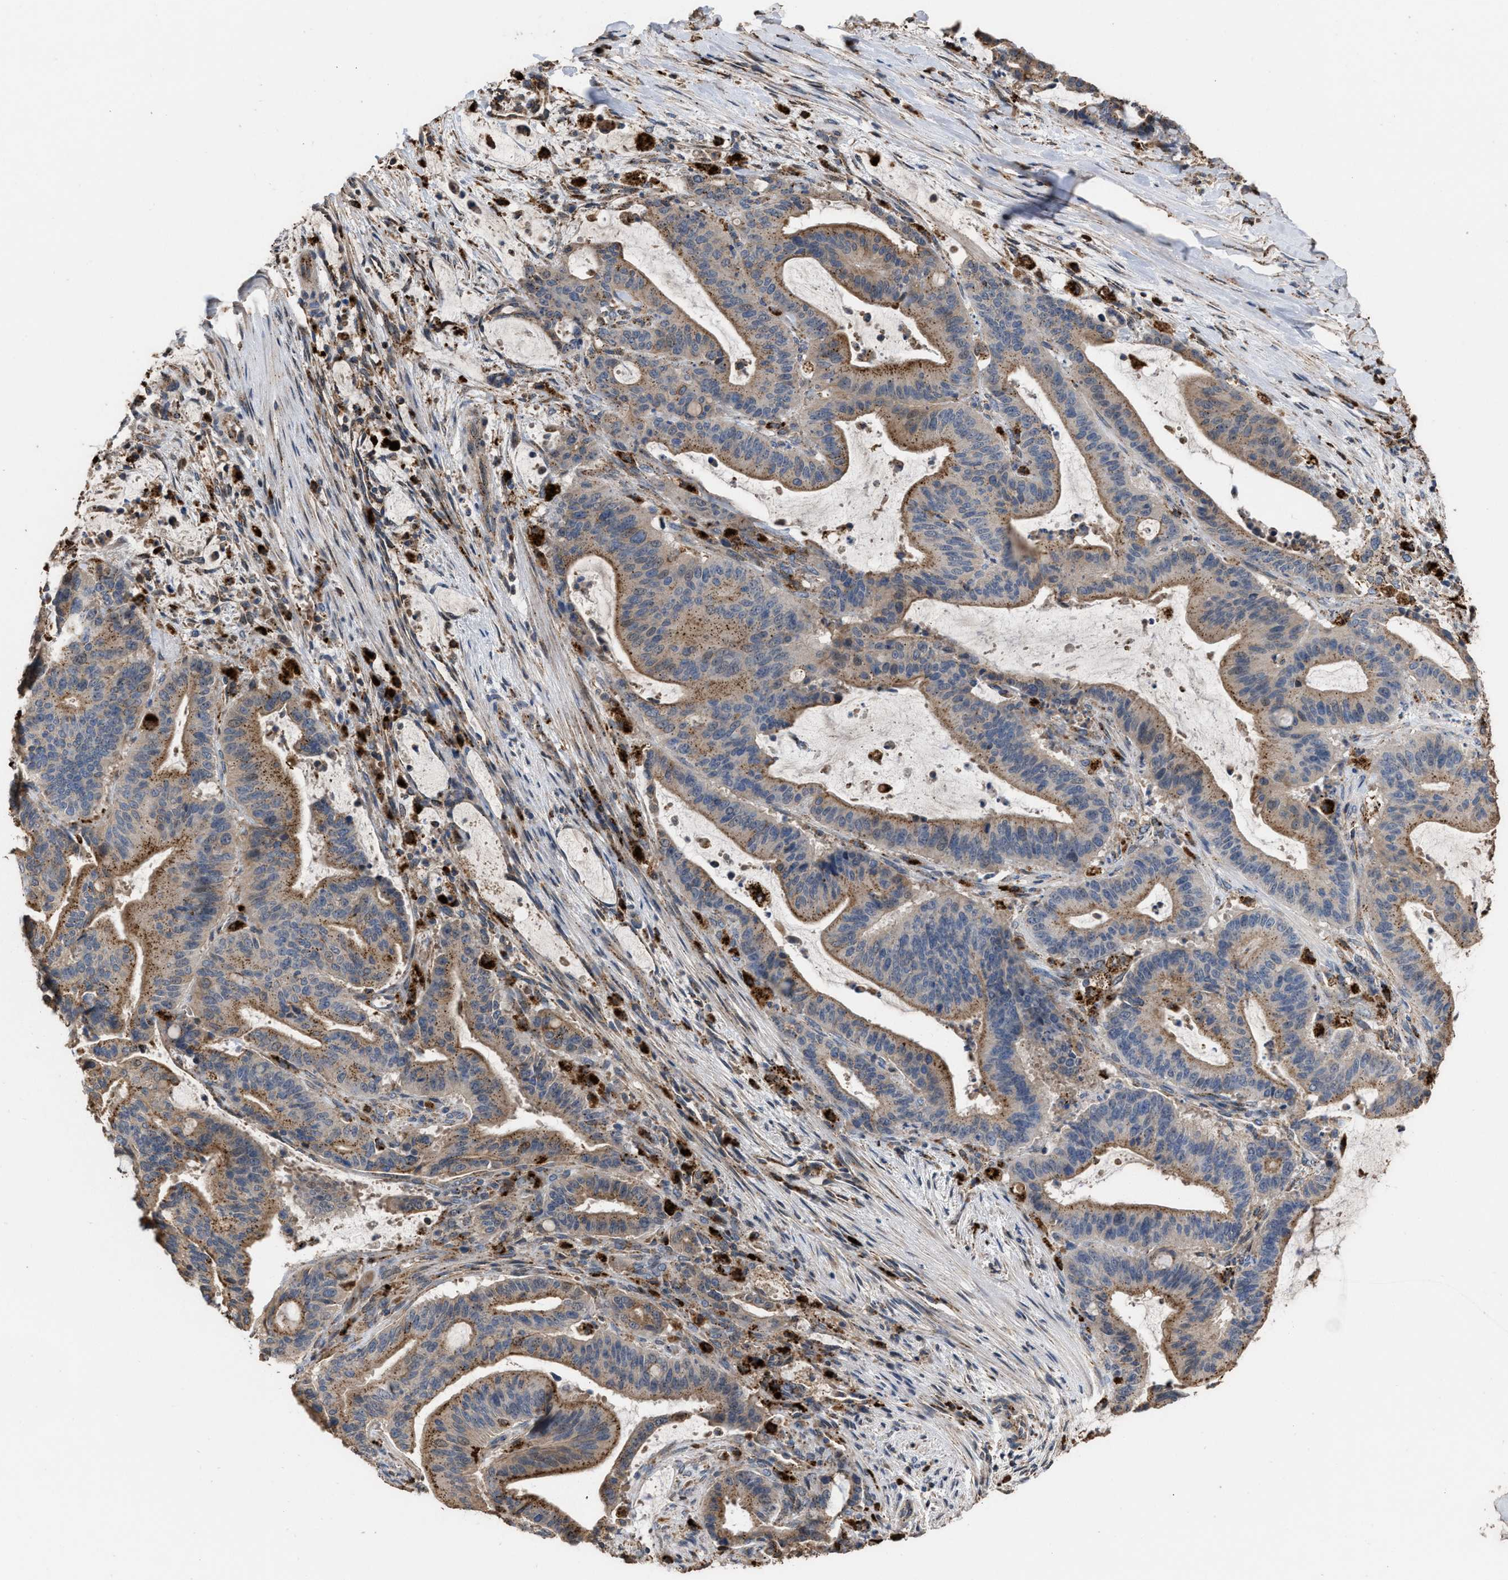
{"staining": {"intensity": "moderate", "quantity": ">75%", "location": "cytoplasmic/membranous"}, "tissue": "liver cancer", "cell_type": "Tumor cells", "image_type": "cancer", "snomed": [{"axis": "morphology", "description": "Normal tissue, NOS"}, {"axis": "morphology", "description": "Cholangiocarcinoma"}, {"axis": "topography", "description": "Liver"}, {"axis": "topography", "description": "Peripheral nerve tissue"}], "caption": "The immunohistochemical stain highlights moderate cytoplasmic/membranous staining in tumor cells of cholangiocarcinoma (liver) tissue.", "gene": "ELMO3", "patient": {"sex": "female", "age": 73}}